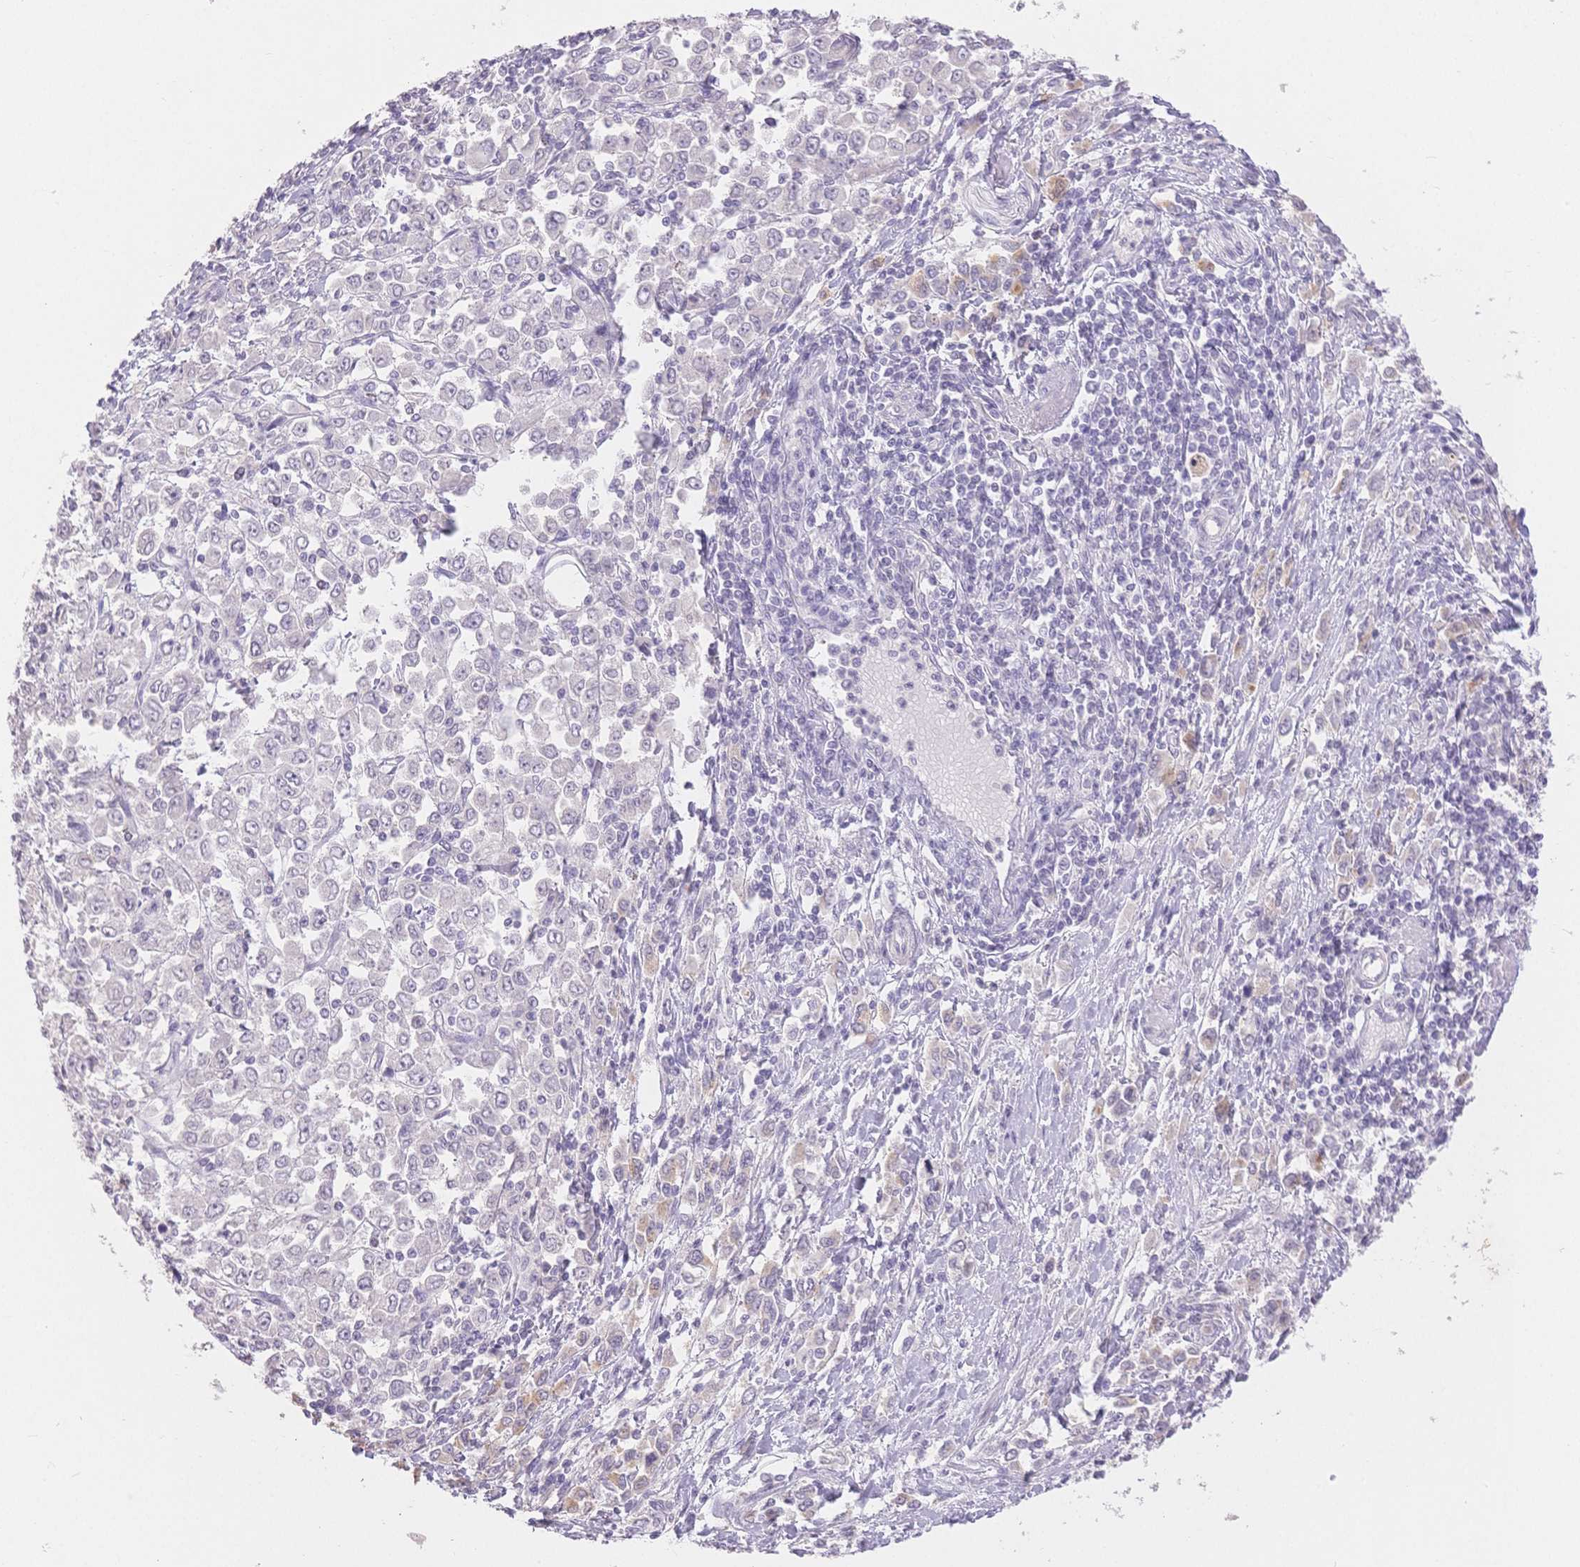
{"staining": {"intensity": "negative", "quantity": "none", "location": "none"}, "tissue": "stomach cancer", "cell_type": "Tumor cells", "image_type": "cancer", "snomed": [{"axis": "morphology", "description": "Adenocarcinoma, NOS"}, {"axis": "topography", "description": "Stomach, upper"}], "caption": "Immunohistochemistry (IHC) photomicrograph of neoplastic tissue: stomach cancer stained with DAB exhibits no significant protein expression in tumor cells. (DAB IHC visualized using brightfield microscopy, high magnification).", "gene": "SUV39H2", "patient": {"sex": "male", "age": 70}}